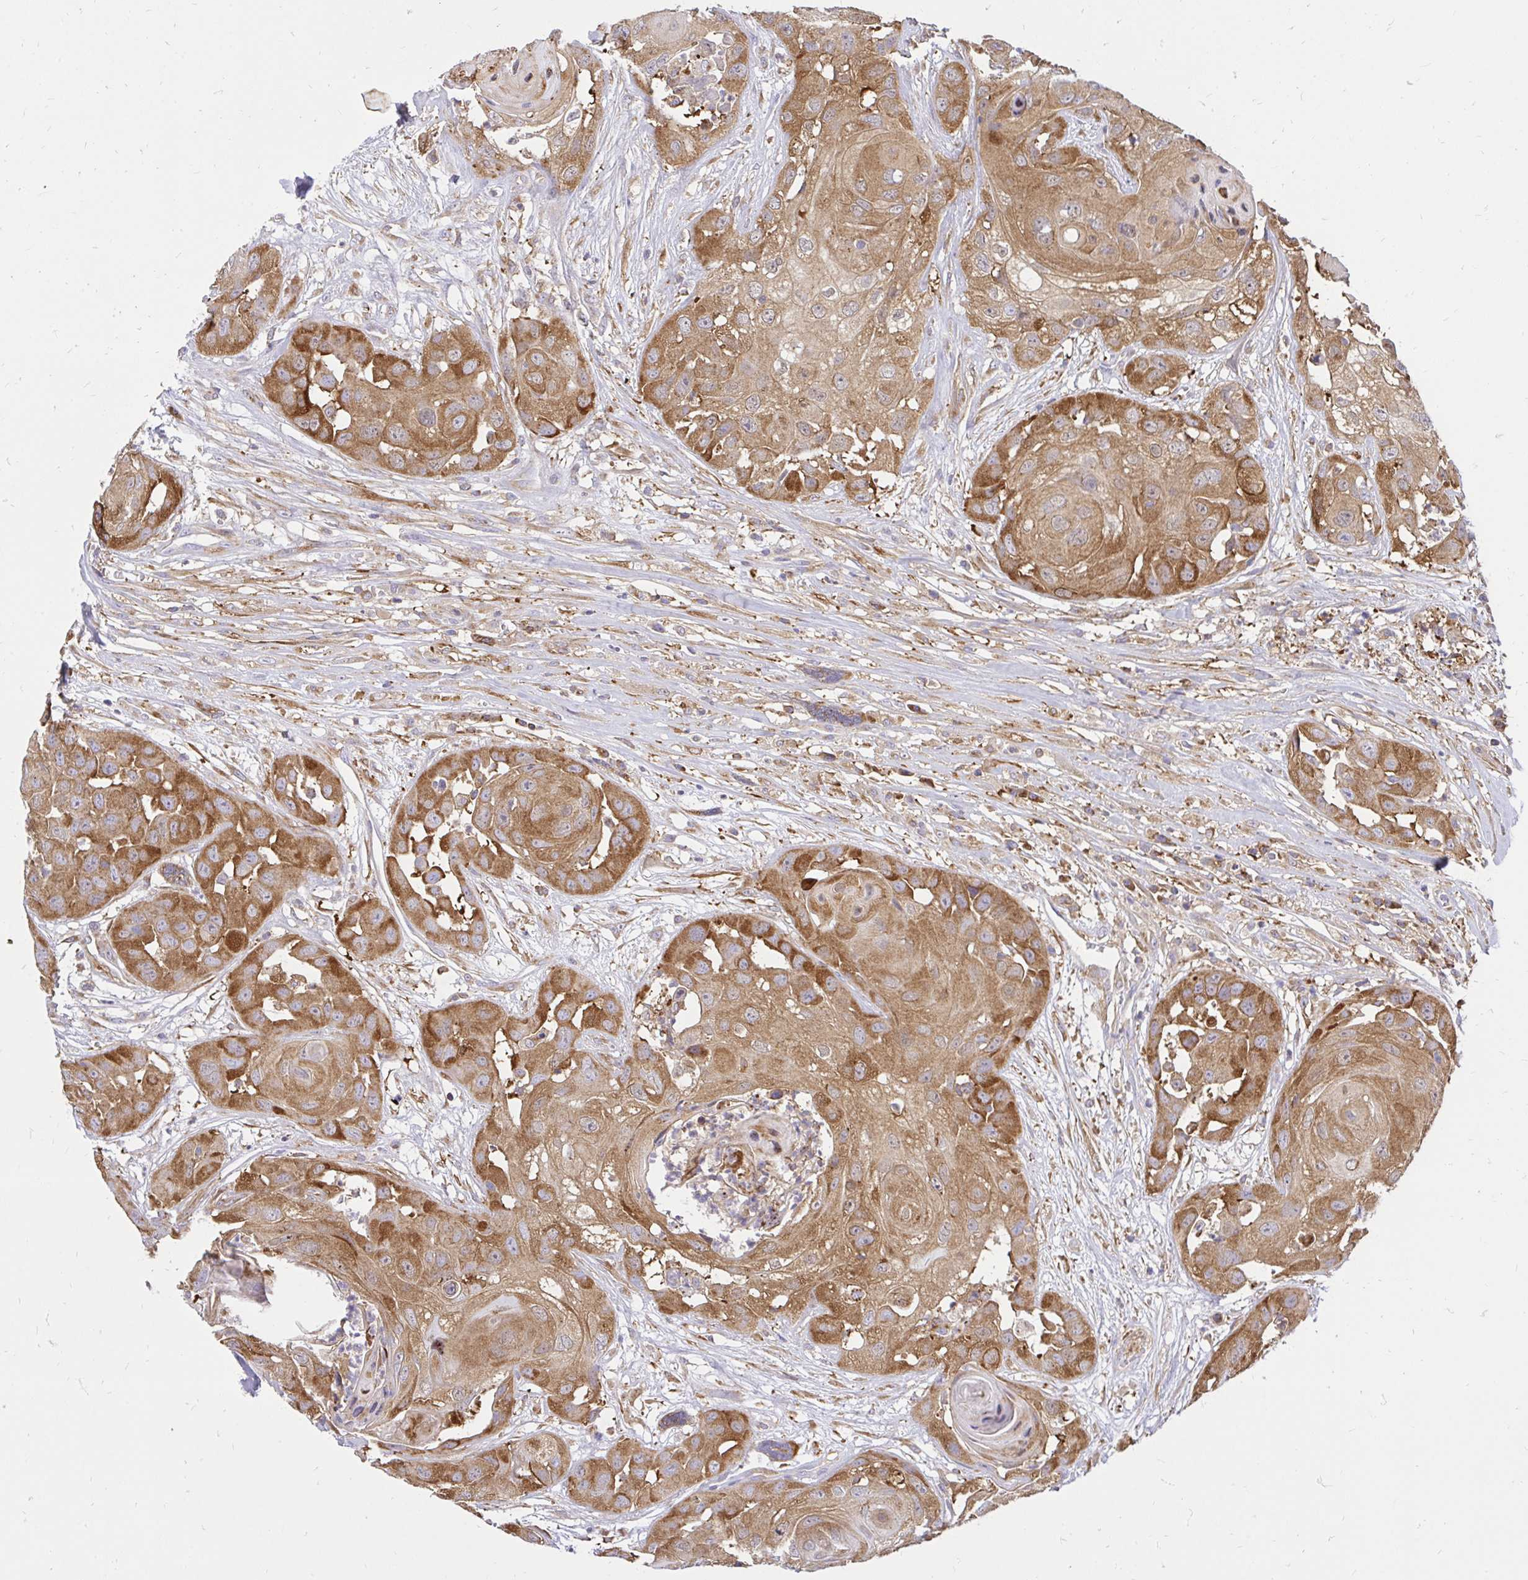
{"staining": {"intensity": "moderate", "quantity": ">75%", "location": "cytoplasmic/membranous"}, "tissue": "head and neck cancer", "cell_type": "Tumor cells", "image_type": "cancer", "snomed": [{"axis": "morphology", "description": "Squamous cell carcinoma, NOS"}, {"axis": "topography", "description": "Head-Neck"}], "caption": "An image of human head and neck cancer stained for a protein shows moderate cytoplasmic/membranous brown staining in tumor cells. Using DAB (3,3'-diaminobenzidine) (brown) and hematoxylin (blue) stains, captured at high magnification using brightfield microscopy.", "gene": "ABCB10", "patient": {"sex": "male", "age": 83}}